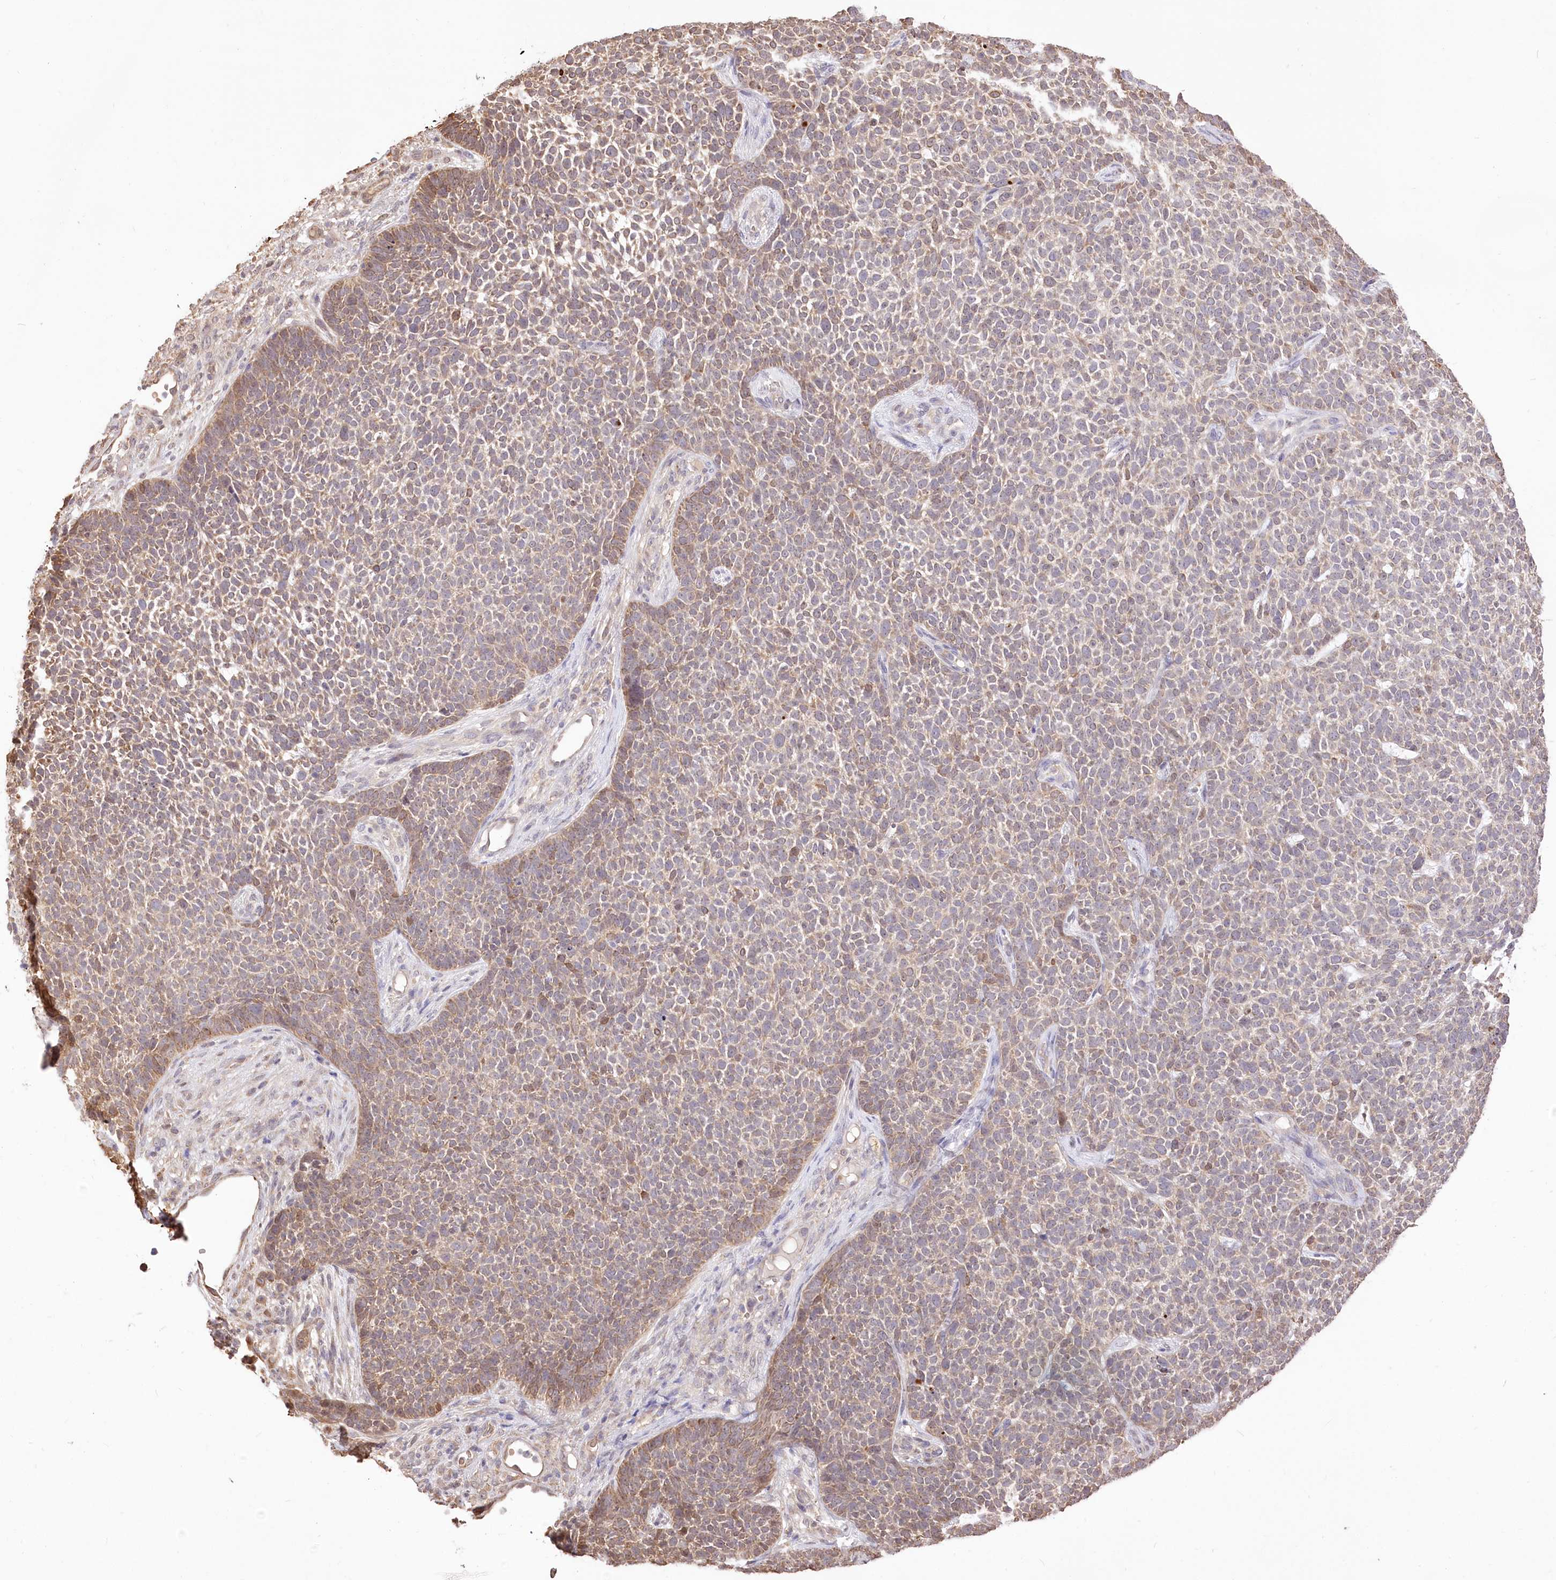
{"staining": {"intensity": "moderate", "quantity": "25%-75%", "location": "cytoplasmic/membranous"}, "tissue": "skin cancer", "cell_type": "Tumor cells", "image_type": "cancer", "snomed": [{"axis": "morphology", "description": "Basal cell carcinoma"}, {"axis": "topography", "description": "Skin"}], "caption": "Immunohistochemistry (IHC) micrograph of neoplastic tissue: skin cancer (basal cell carcinoma) stained using immunohistochemistry (IHC) shows medium levels of moderate protein expression localized specifically in the cytoplasmic/membranous of tumor cells, appearing as a cytoplasmic/membranous brown color.", "gene": "R3HDM2", "patient": {"sex": "female", "age": 84}}